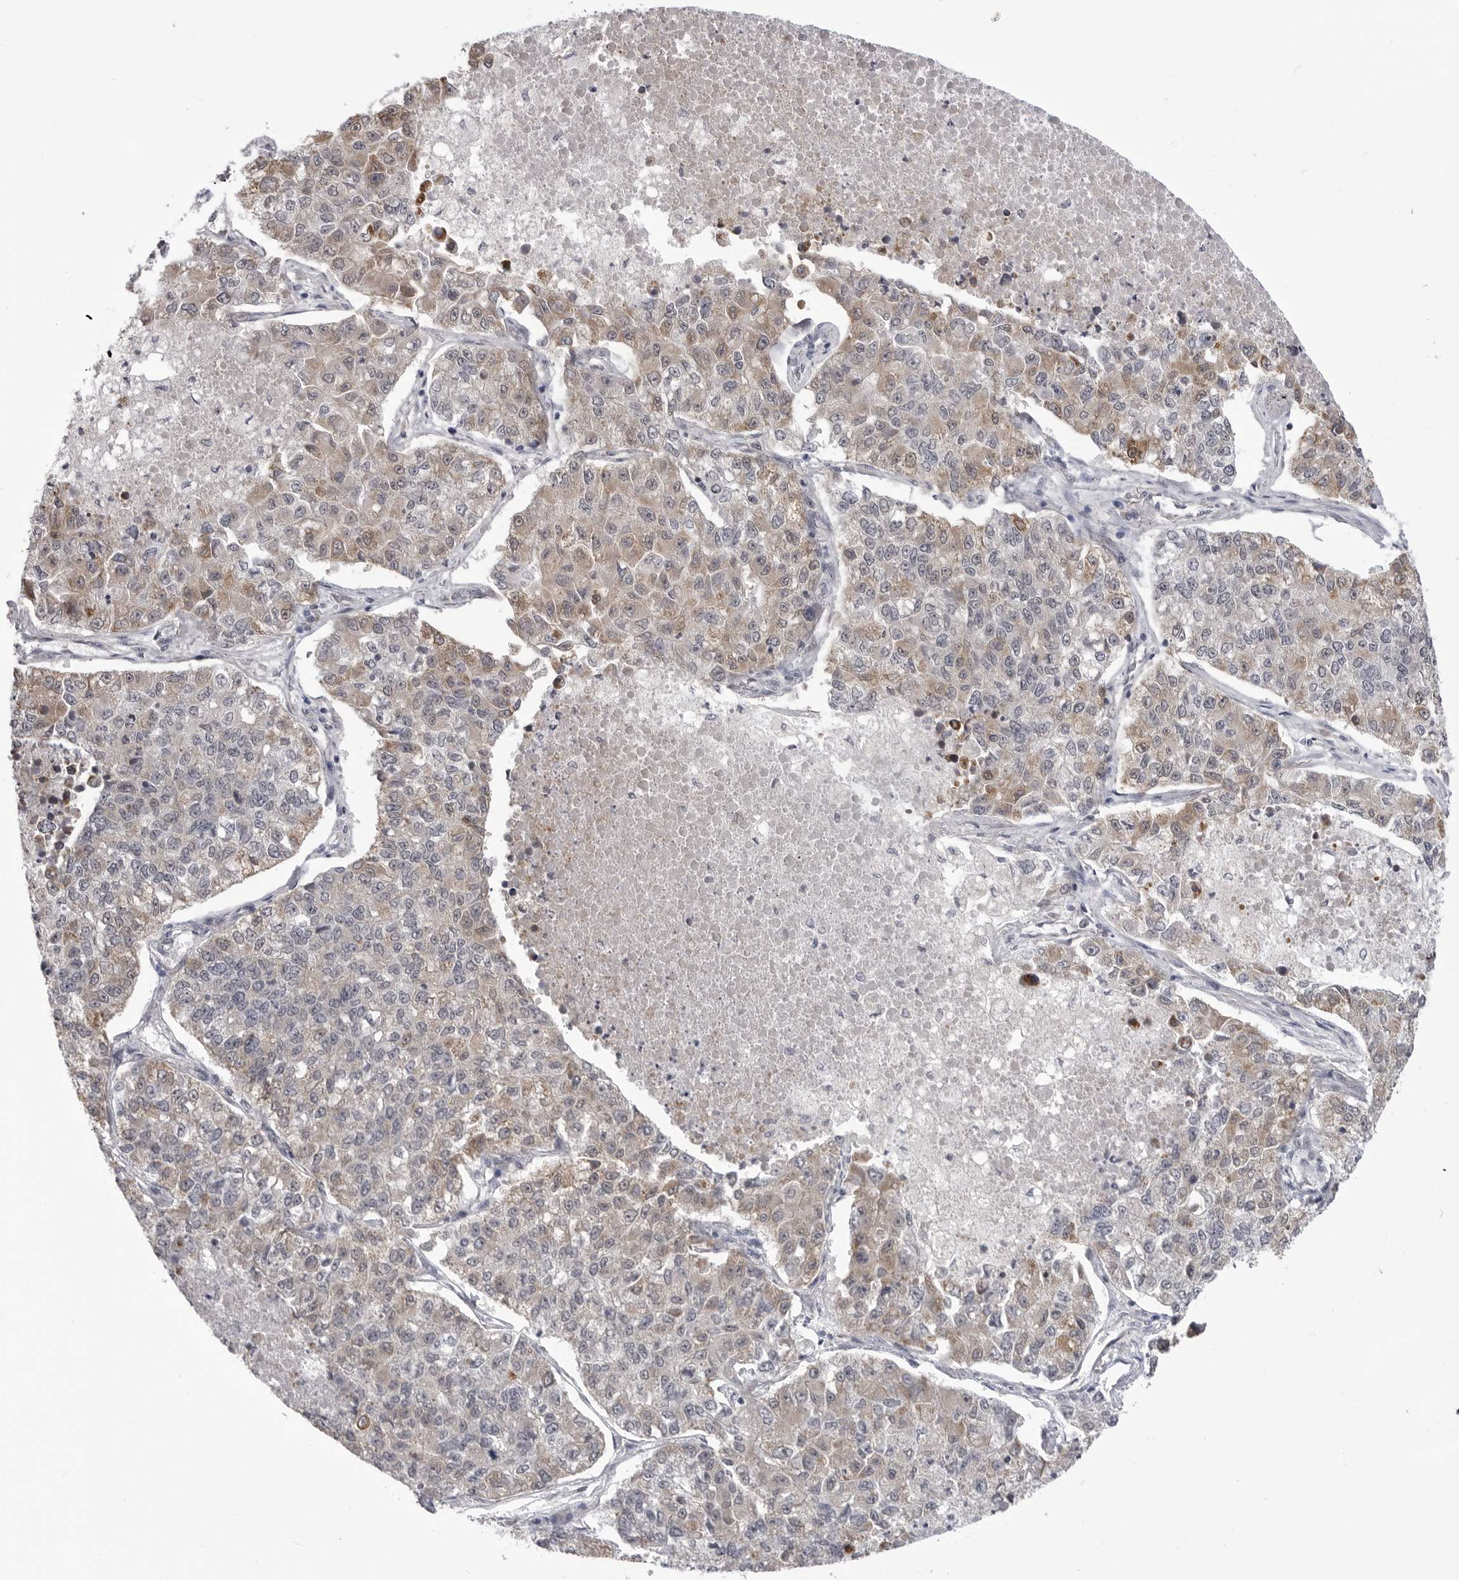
{"staining": {"intensity": "moderate", "quantity": "<25%", "location": "cytoplasmic/membranous"}, "tissue": "lung cancer", "cell_type": "Tumor cells", "image_type": "cancer", "snomed": [{"axis": "morphology", "description": "Adenocarcinoma, NOS"}, {"axis": "topography", "description": "Lung"}], "caption": "The image displays staining of lung cancer, revealing moderate cytoplasmic/membranous protein positivity (brown color) within tumor cells.", "gene": "FH", "patient": {"sex": "male", "age": 49}}